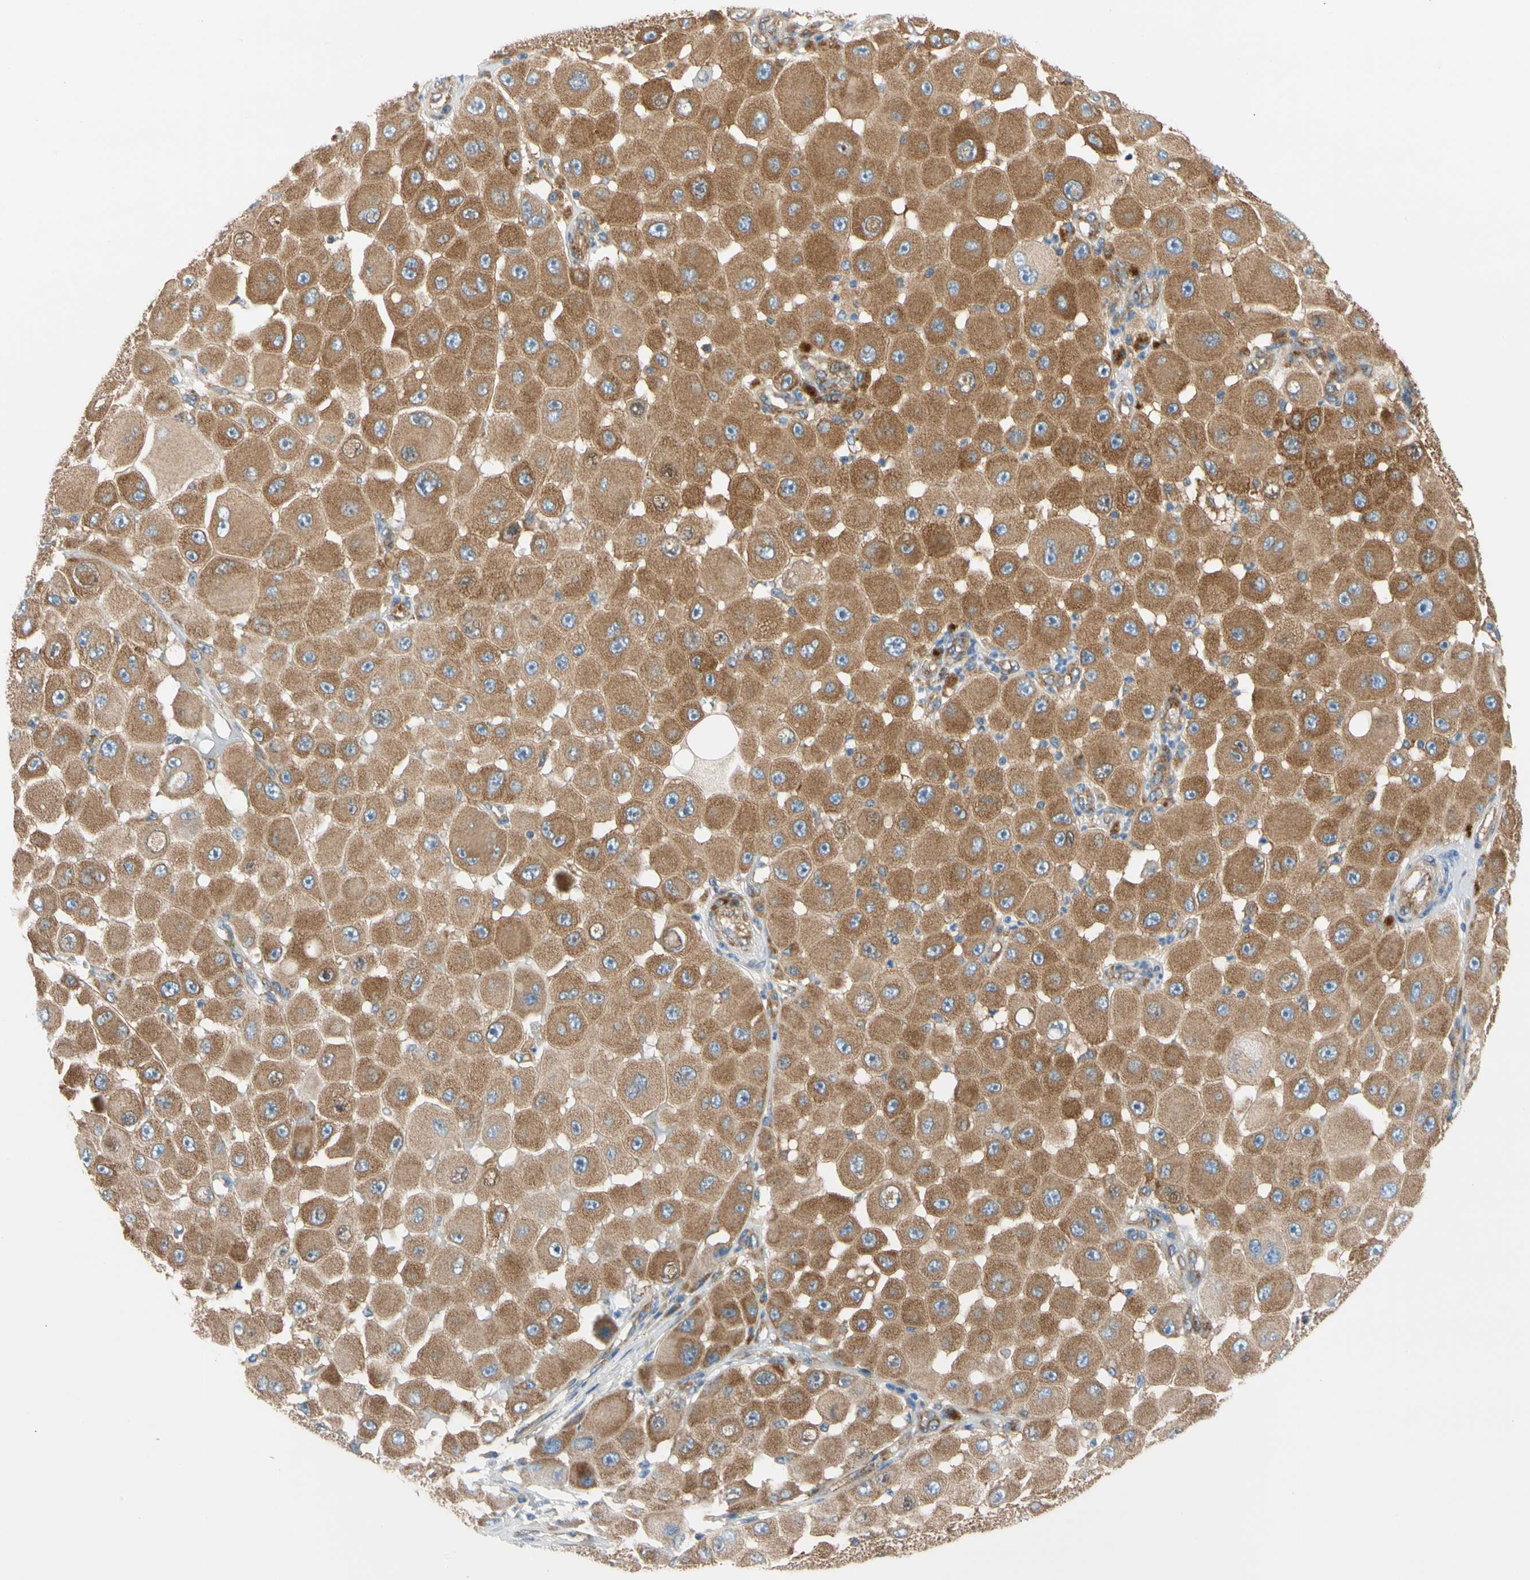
{"staining": {"intensity": "strong", "quantity": ">75%", "location": "cytoplasmic/membranous"}, "tissue": "melanoma", "cell_type": "Tumor cells", "image_type": "cancer", "snomed": [{"axis": "morphology", "description": "Malignant melanoma, NOS"}, {"axis": "topography", "description": "Skin"}], "caption": "Human malignant melanoma stained for a protein (brown) exhibits strong cytoplasmic/membranous positive expression in approximately >75% of tumor cells.", "gene": "GPHN", "patient": {"sex": "female", "age": 81}}